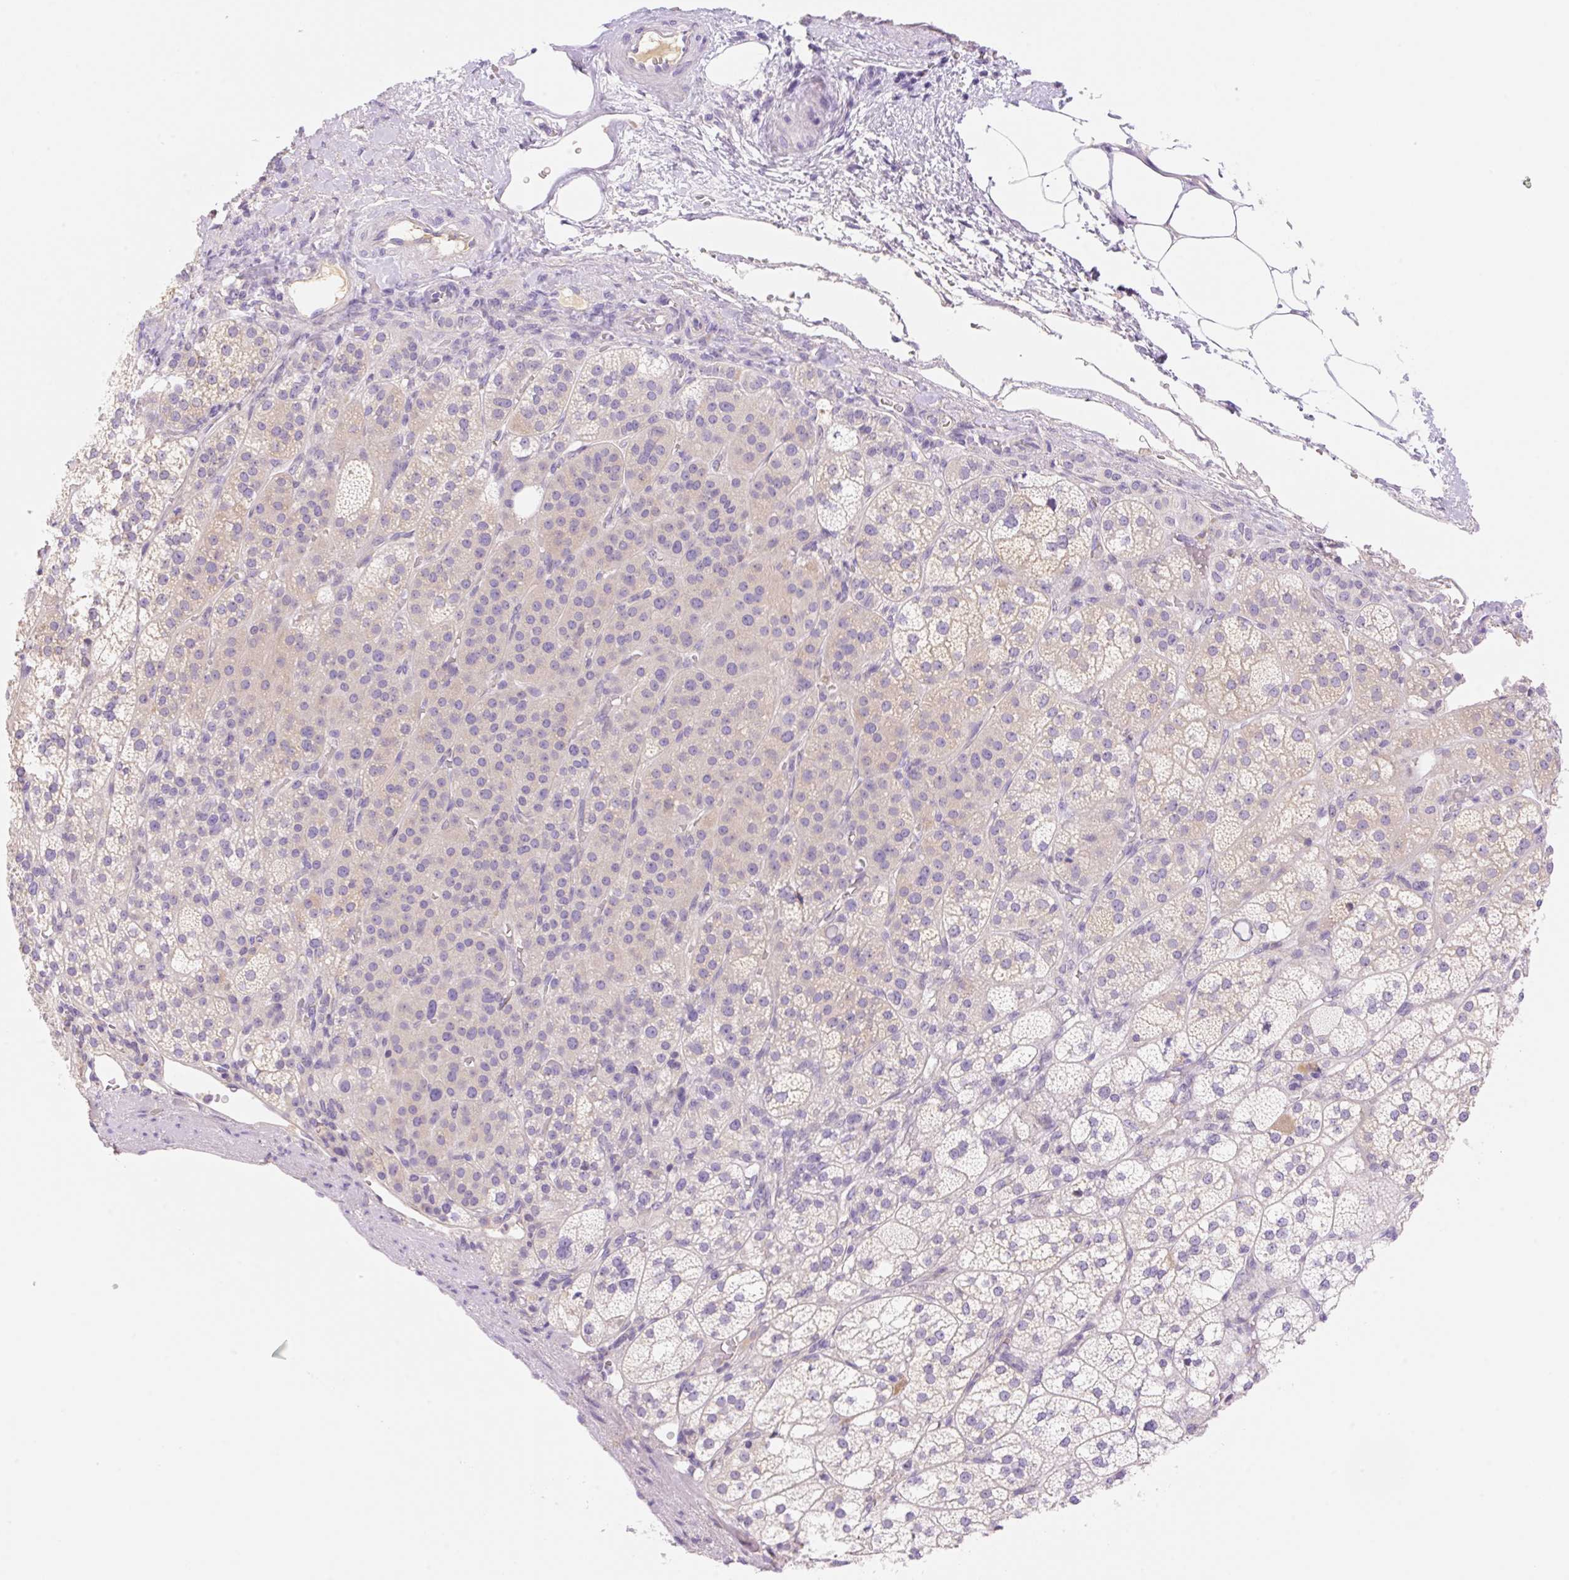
{"staining": {"intensity": "negative", "quantity": "none", "location": "none"}, "tissue": "adrenal gland", "cell_type": "Glandular cells", "image_type": "normal", "snomed": [{"axis": "morphology", "description": "Normal tissue, NOS"}, {"axis": "topography", "description": "Adrenal gland"}], "caption": "Immunohistochemistry (IHC) photomicrograph of unremarkable adrenal gland stained for a protein (brown), which reveals no expression in glandular cells.", "gene": "DENND5A", "patient": {"sex": "female", "age": 60}}